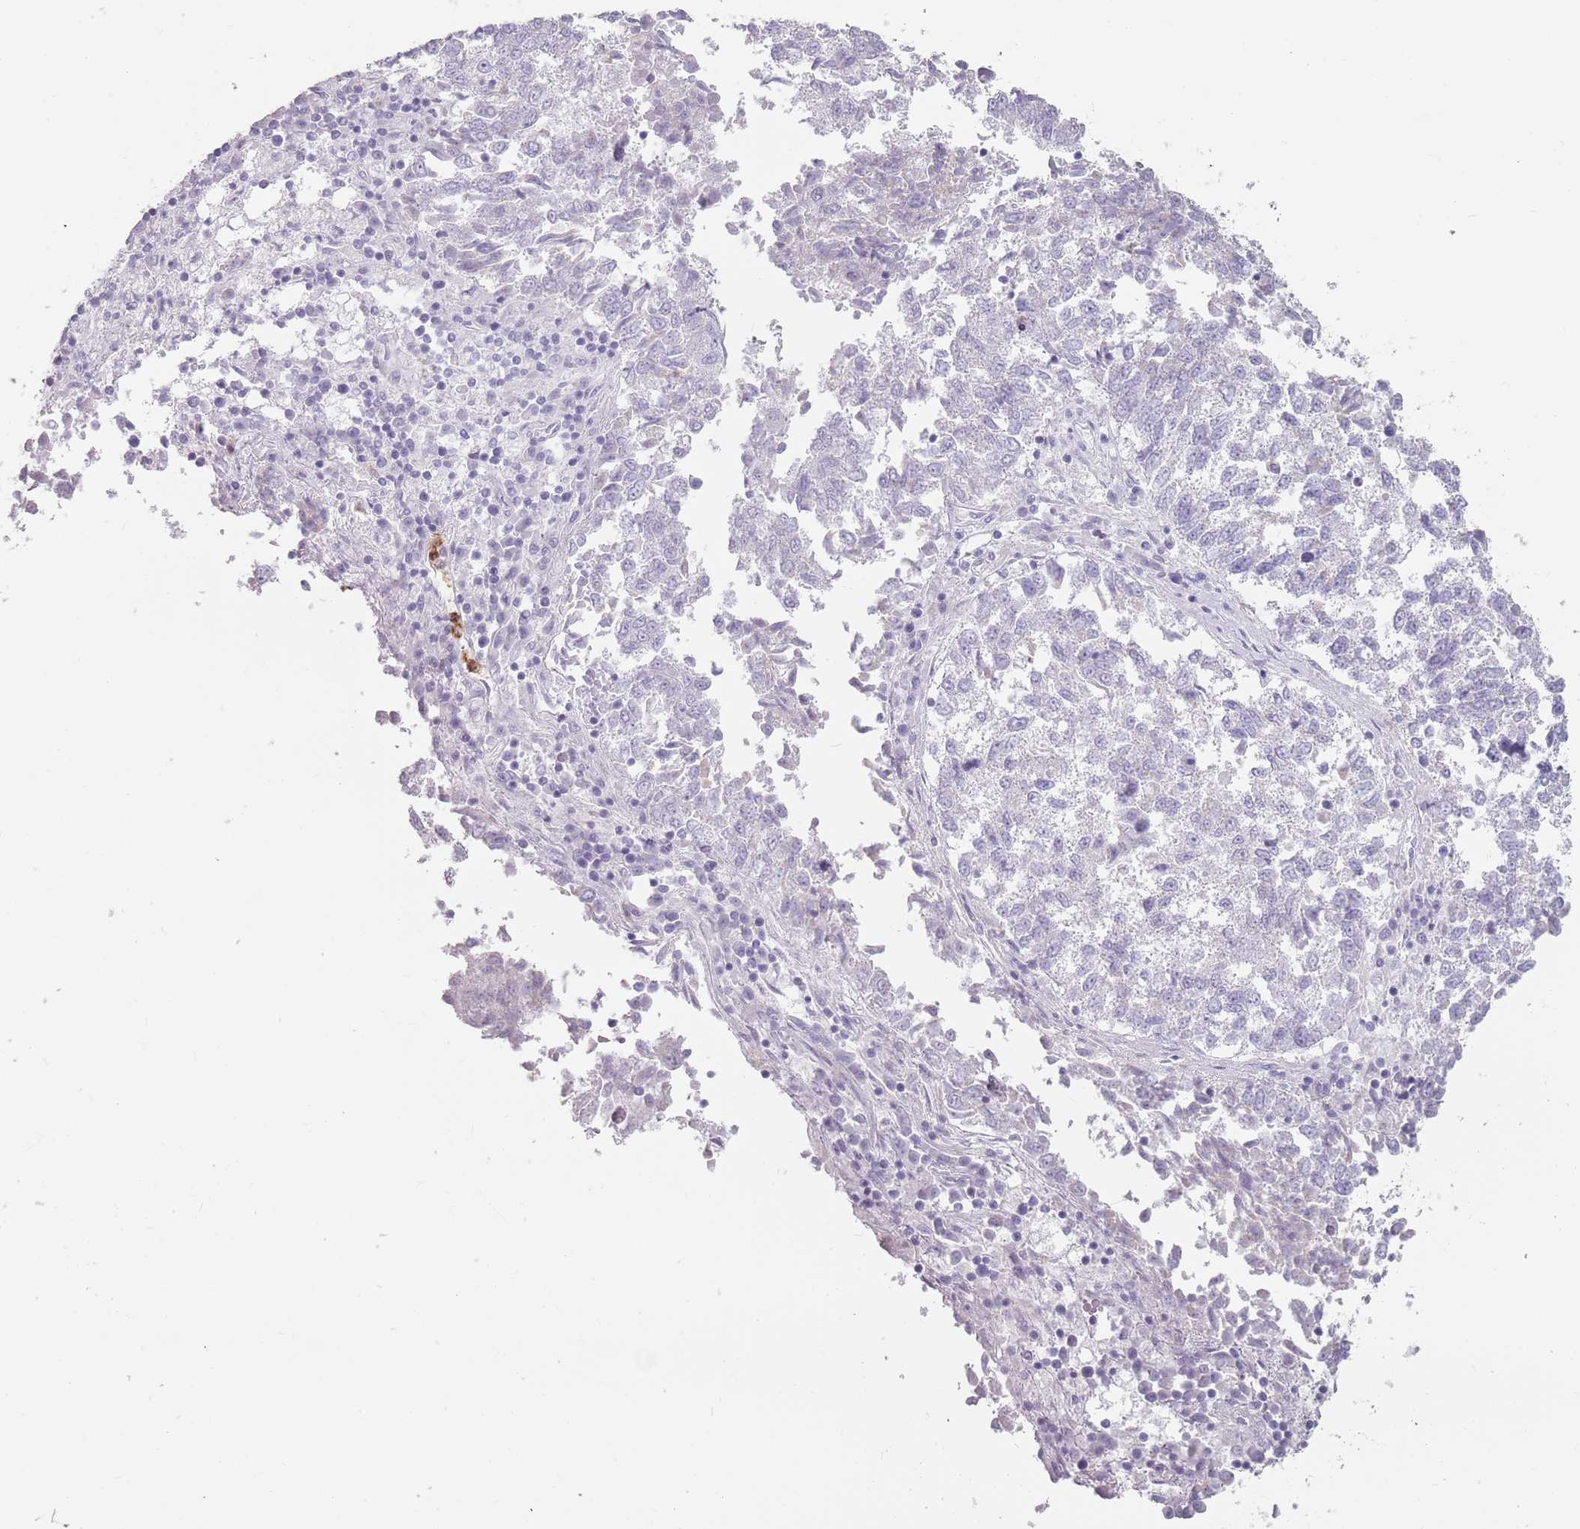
{"staining": {"intensity": "negative", "quantity": "none", "location": "none"}, "tissue": "lung cancer", "cell_type": "Tumor cells", "image_type": "cancer", "snomed": [{"axis": "morphology", "description": "Squamous cell carcinoma, NOS"}, {"axis": "topography", "description": "Lung"}], "caption": "This histopathology image is of lung cancer stained with immunohistochemistry to label a protein in brown with the nuclei are counter-stained blue. There is no positivity in tumor cells. (IHC, brightfield microscopy, high magnification).", "gene": "ZNF584", "patient": {"sex": "male", "age": 73}}